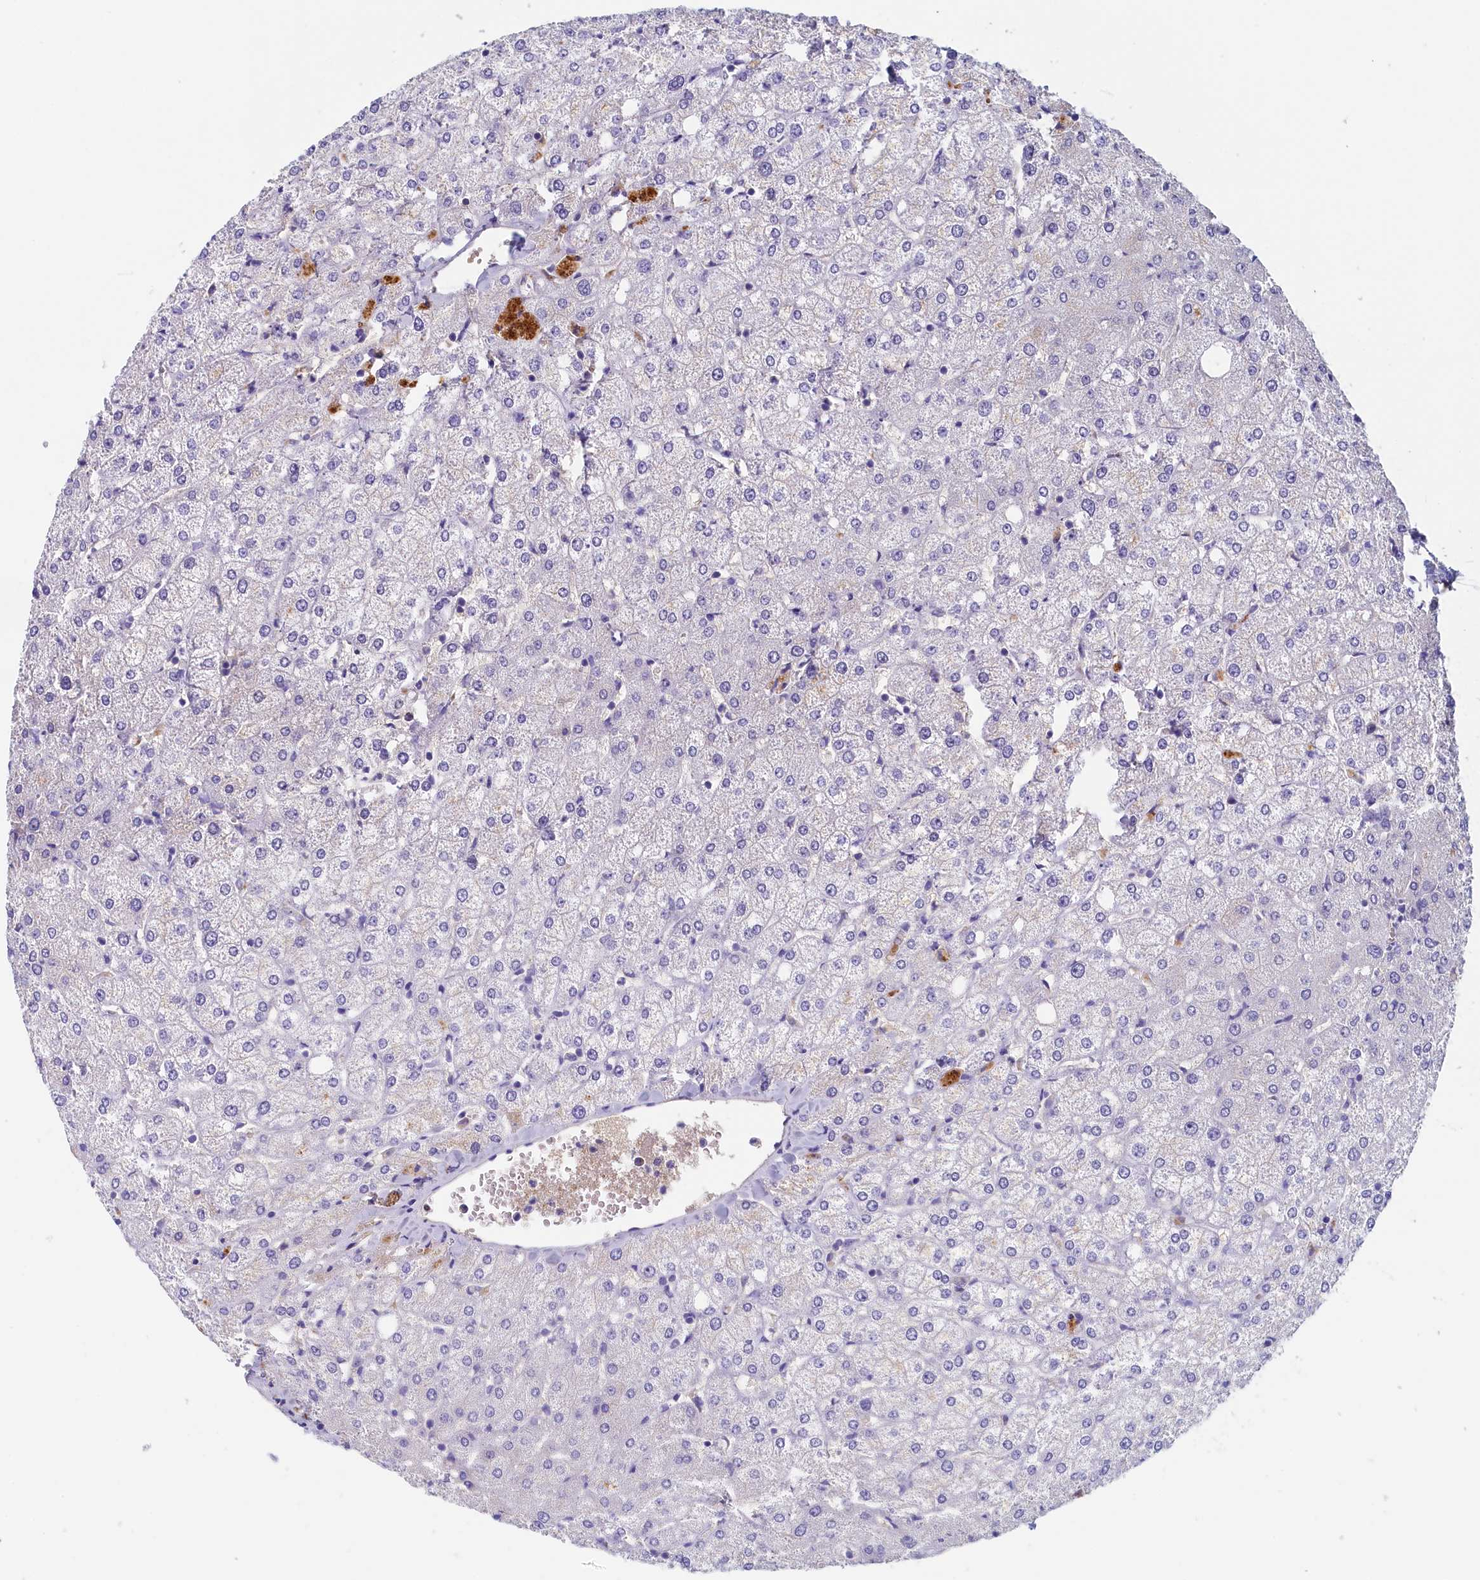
{"staining": {"intensity": "weak", "quantity": "<25%", "location": "cytoplasmic/membranous"}, "tissue": "liver", "cell_type": "Cholangiocytes", "image_type": "normal", "snomed": [{"axis": "morphology", "description": "Normal tissue, NOS"}, {"axis": "topography", "description": "Liver"}], "caption": "There is no significant staining in cholangiocytes of liver. (IHC, brightfield microscopy, high magnification).", "gene": "GUCA1C", "patient": {"sex": "female", "age": 54}}